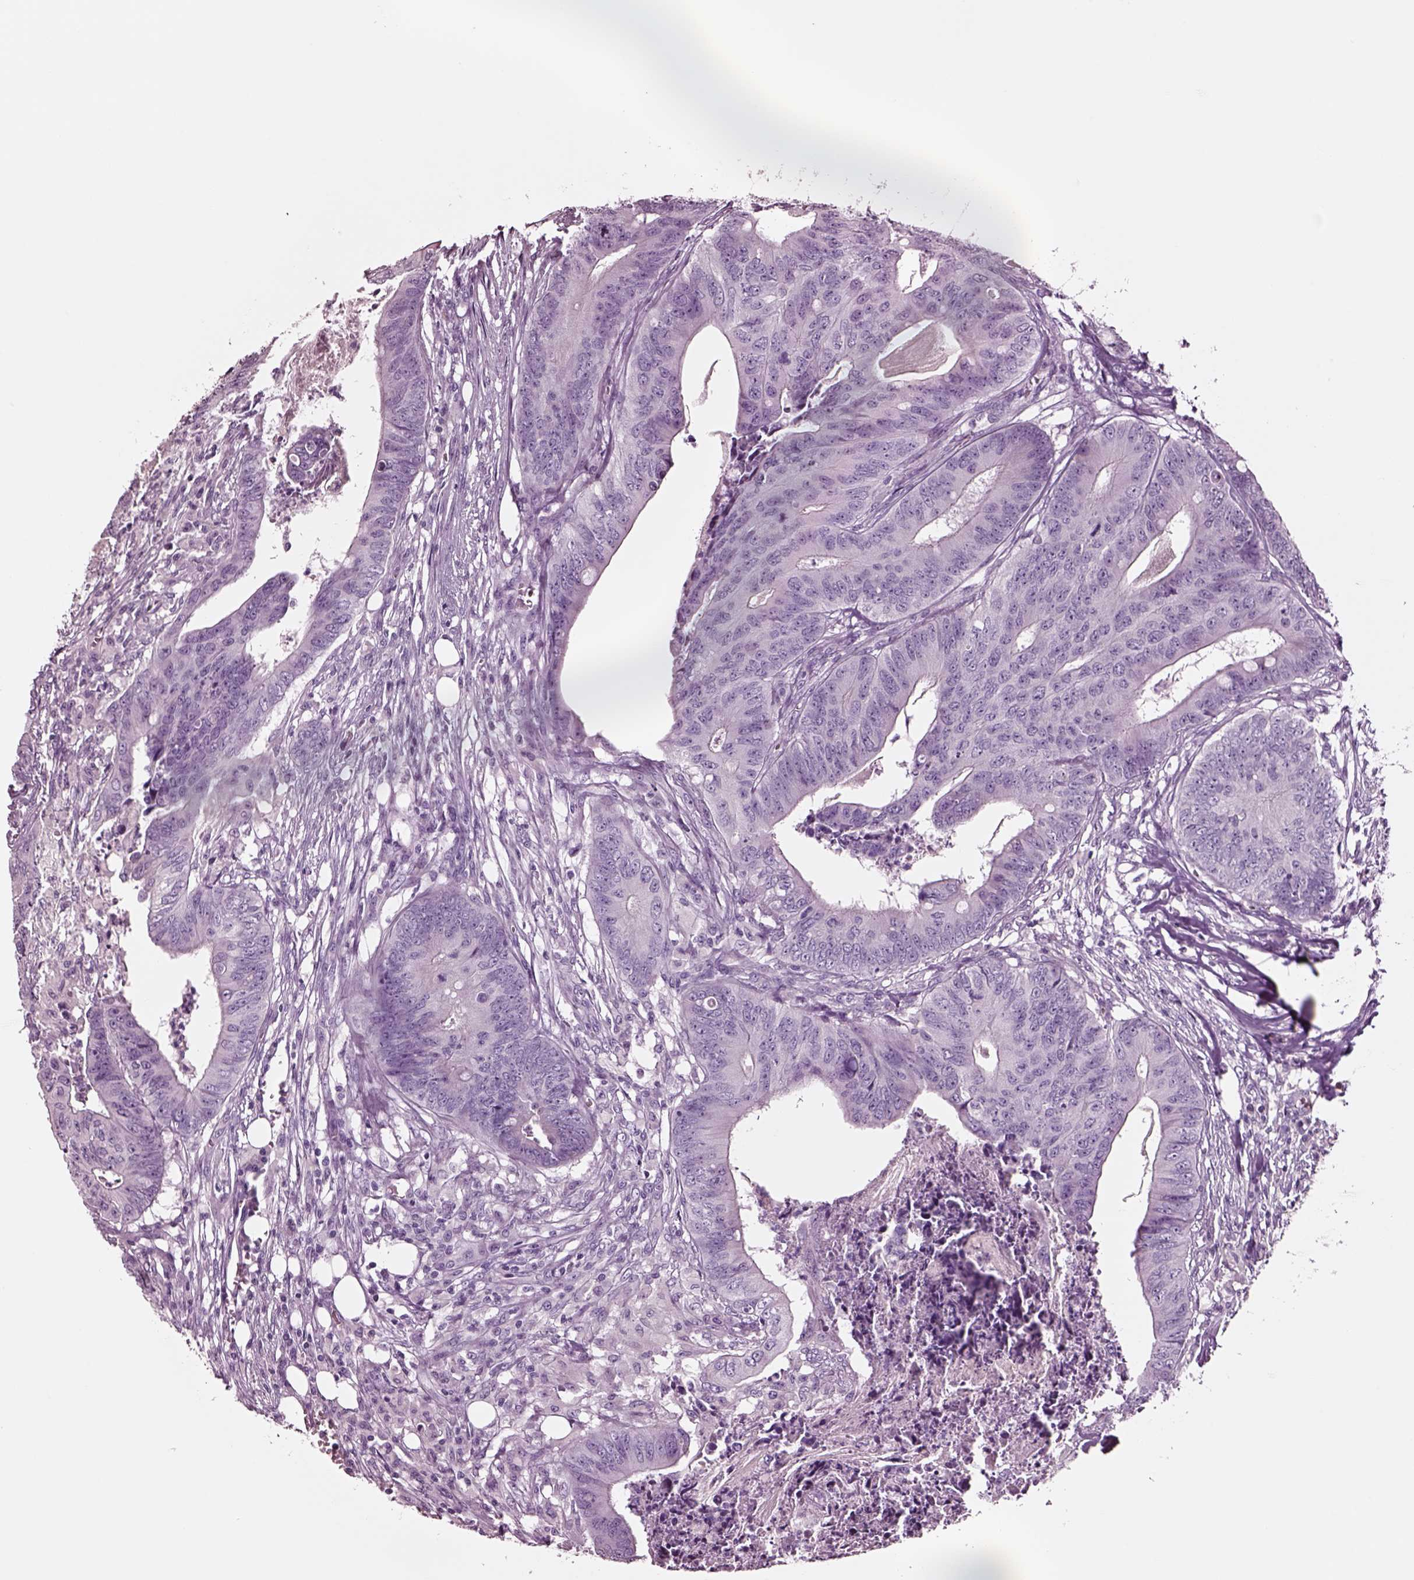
{"staining": {"intensity": "negative", "quantity": "none", "location": "none"}, "tissue": "colorectal cancer", "cell_type": "Tumor cells", "image_type": "cancer", "snomed": [{"axis": "morphology", "description": "Adenocarcinoma, NOS"}, {"axis": "topography", "description": "Colon"}], "caption": "Tumor cells are negative for brown protein staining in colorectal cancer (adenocarcinoma).", "gene": "NMRK2", "patient": {"sex": "male", "age": 84}}